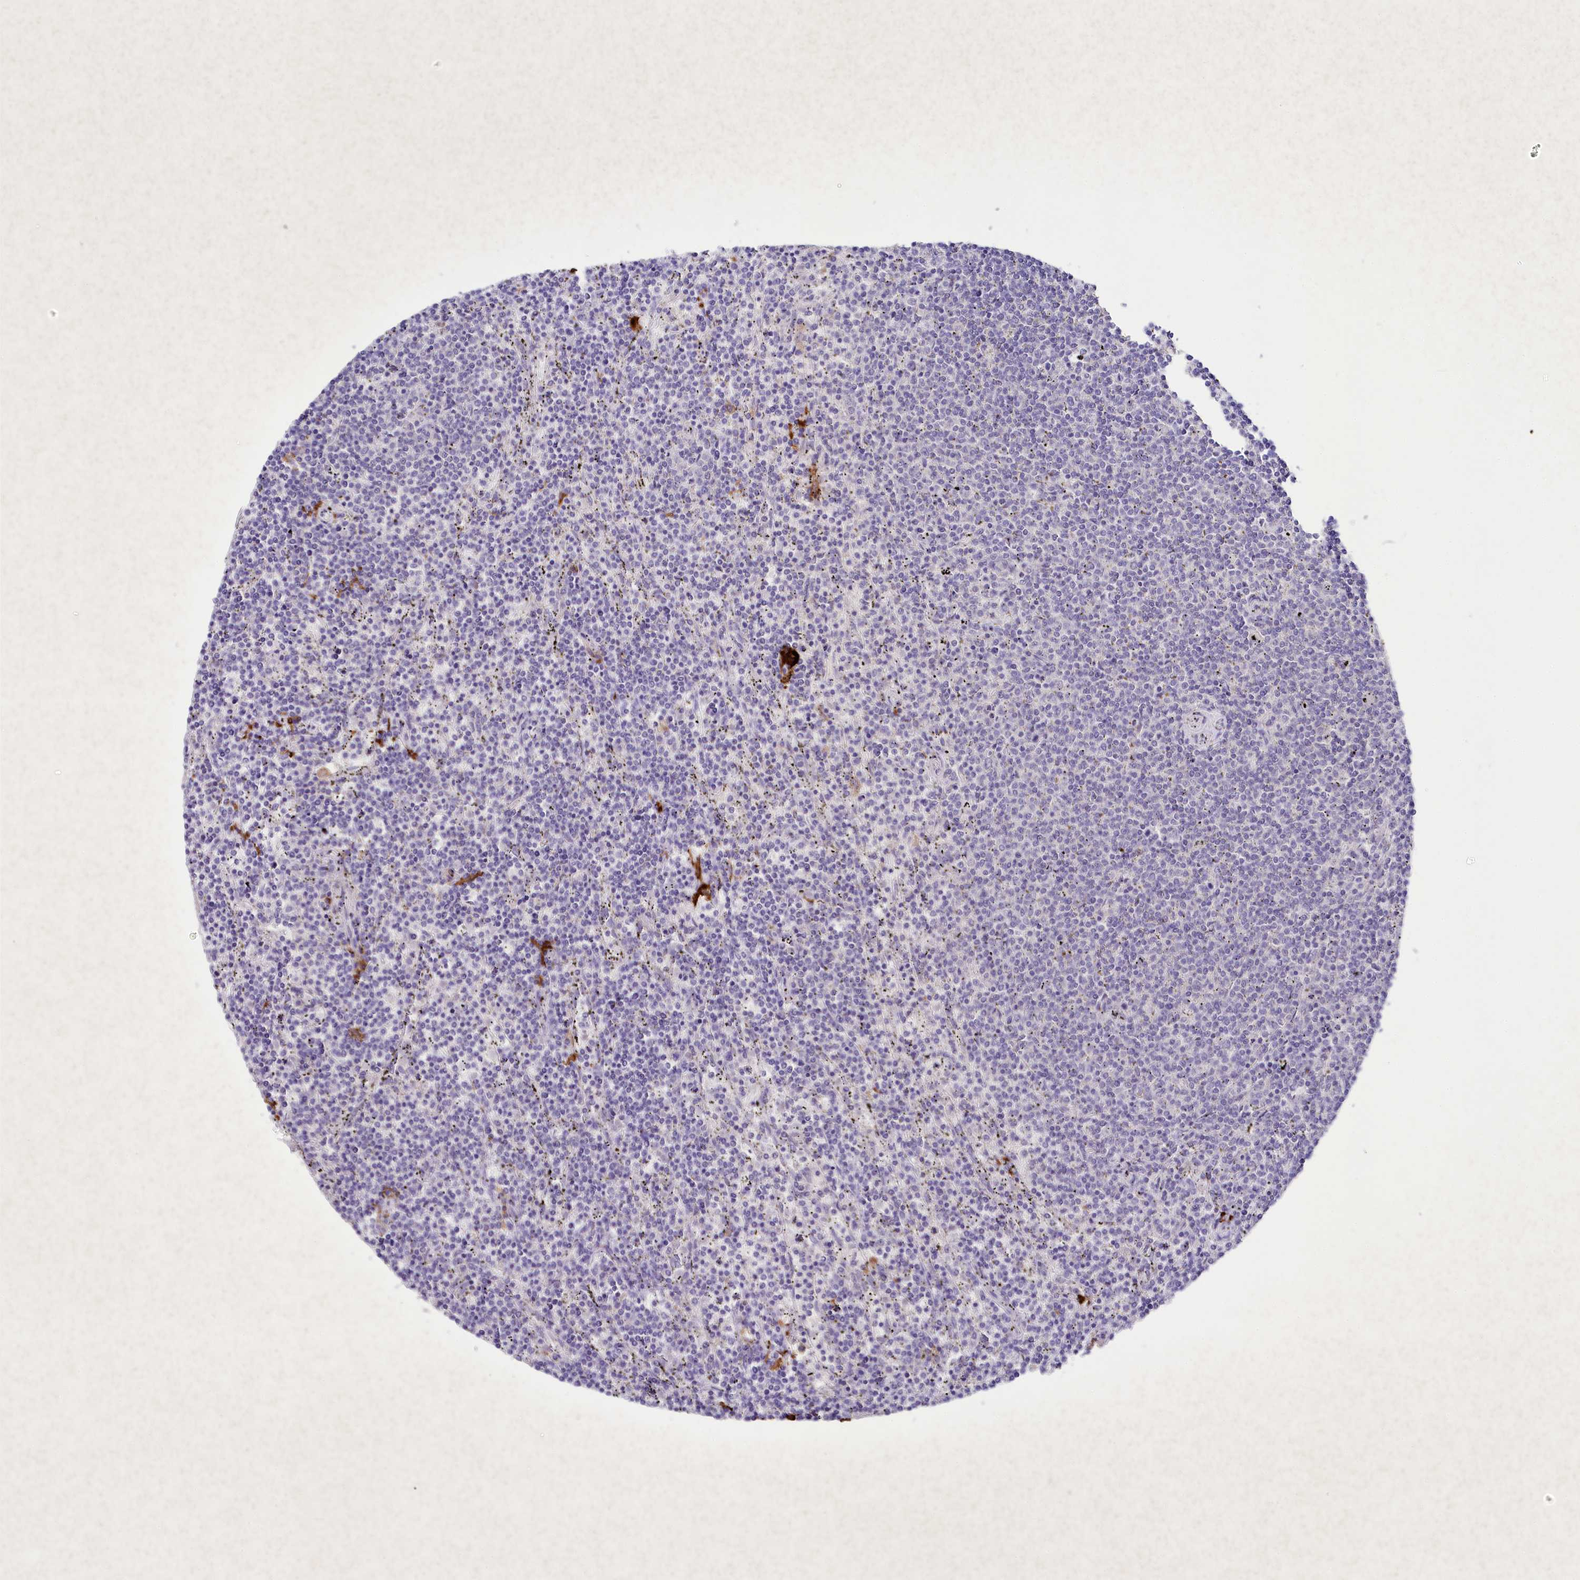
{"staining": {"intensity": "negative", "quantity": "none", "location": "none"}, "tissue": "lymphoma", "cell_type": "Tumor cells", "image_type": "cancer", "snomed": [{"axis": "morphology", "description": "Malignant lymphoma, non-Hodgkin's type, Low grade"}, {"axis": "topography", "description": "Spleen"}], "caption": "High magnification brightfield microscopy of lymphoma stained with DAB (brown) and counterstained with hematoxylin (blue): tumor cells show no significant expression. (DAB IHC with hematoxylin counter stain).", "gene": "CLEC4M", "patient": {"sex": "female", "age": 50}}